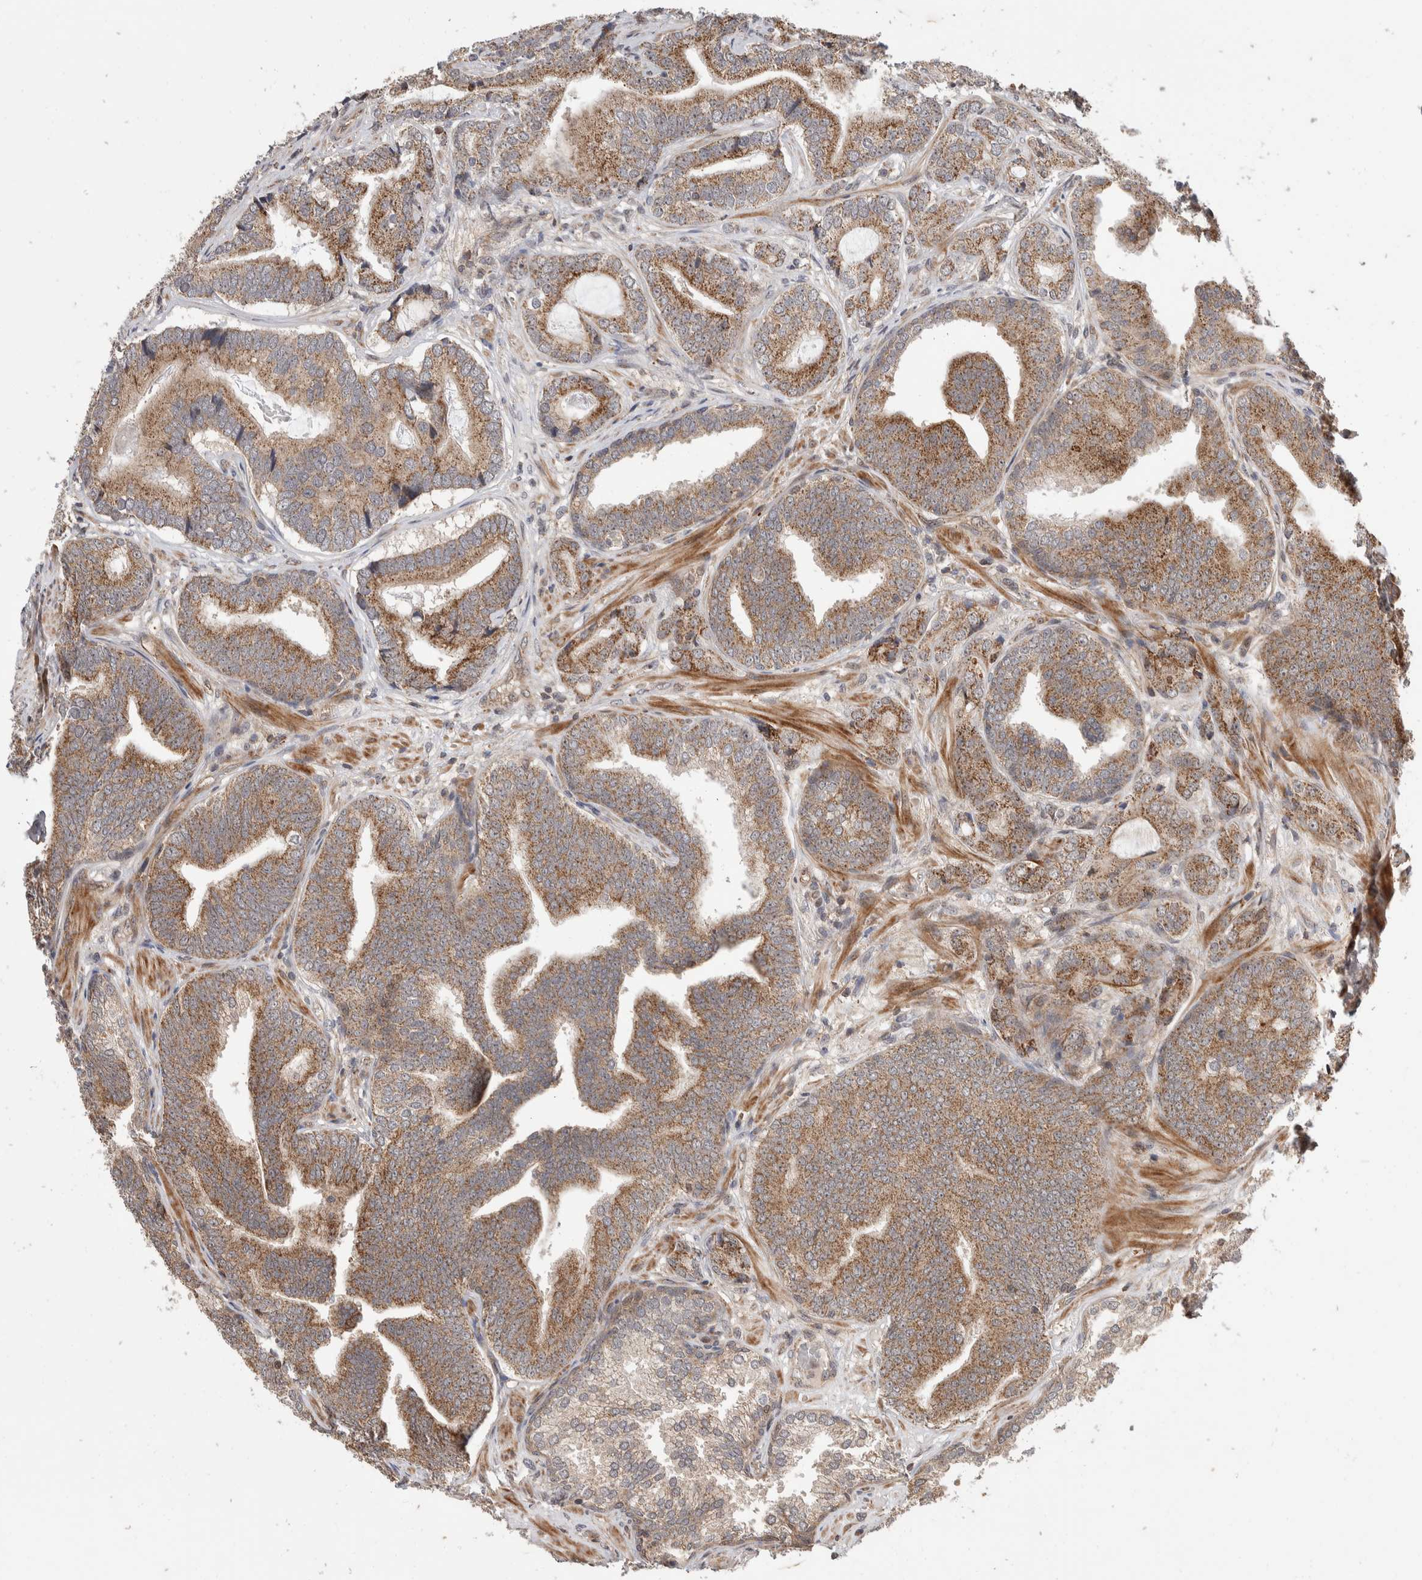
{"staining": {"intensity": "moderate", "quantity": ">75%", "location": "cytoplasmic/membranous"}, "tissue": "prostate cancer", "cell_type": "Tumor cells", "image_type": "cancer", "snomed": [{"axis": "morphology", "description": "Adenocarcinoma, High grade"}, {"axis": "topography", "description": "Prostate"}], "caption": "Prostate high-grade adenocarcinoma stained with DAB (3,3'-diaminobenzidine) IHC shows medium levels of moderate cytoplasmic/membranous expression in approximately >75% of tumor cells.", "gene": "ABHD11", "patient": {"sex": "male", "age": 55}}